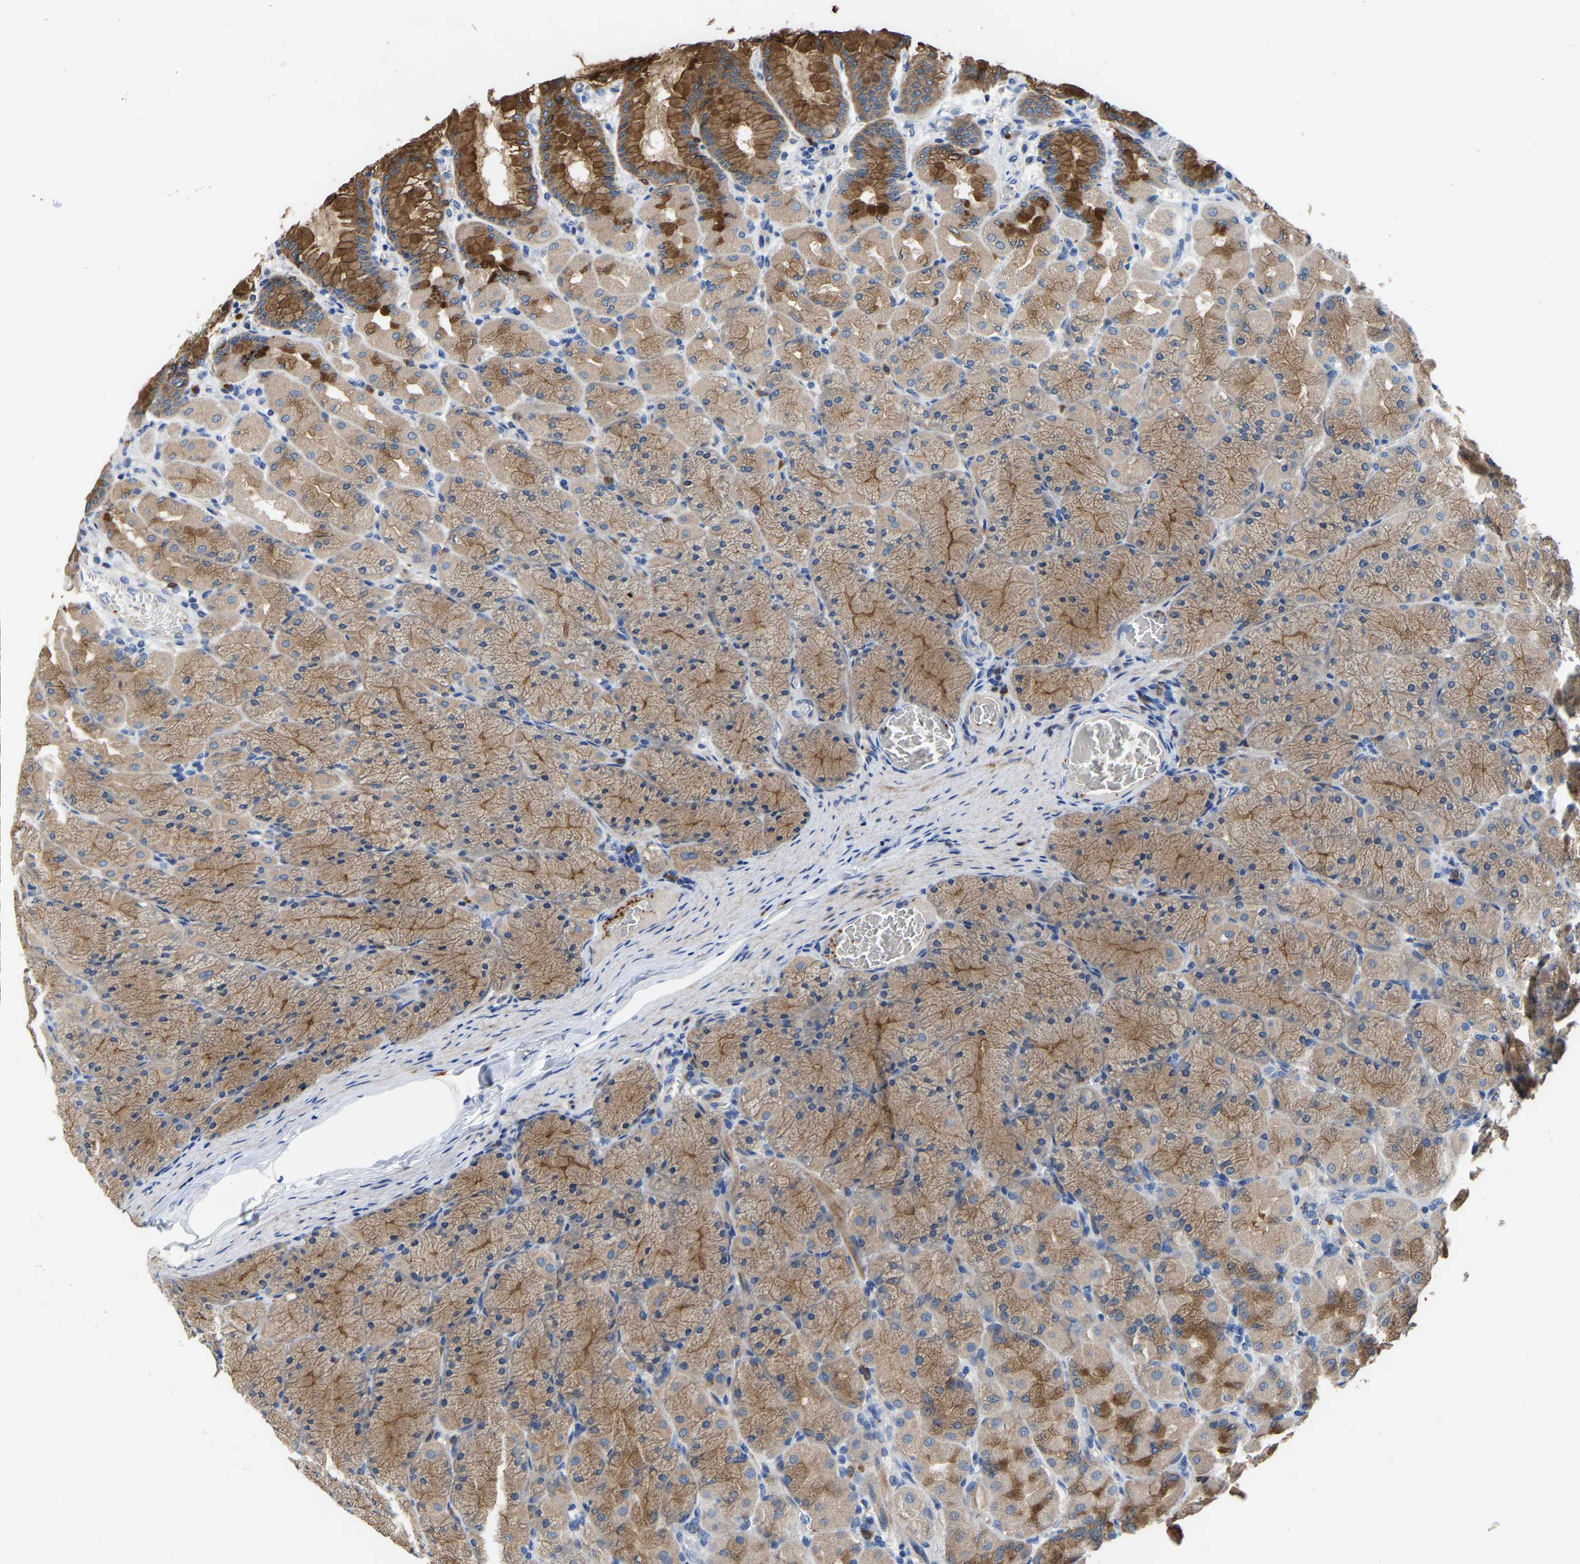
{"staining": {"intensity": "moderate", "quantity": ">75%", "location": "cytoplasmic/membranous"}, "tissue": "stomach", "cell_type": "Glandular cells", "image_type": "normal", "snomed": [{"axis": "morphology", "description": "Normal tissue, NOS"}, {"axis": "topography", "description": "Stomach, upper"}], "caption": "Immunohistochemical staining of benign stomach displays >75% levels of moderate cytoplasmic/membranous protein expression in approximately >75% of glandular cells.", "gene": "RAB27B", "patient": {"sex": "female", "age": 56}}